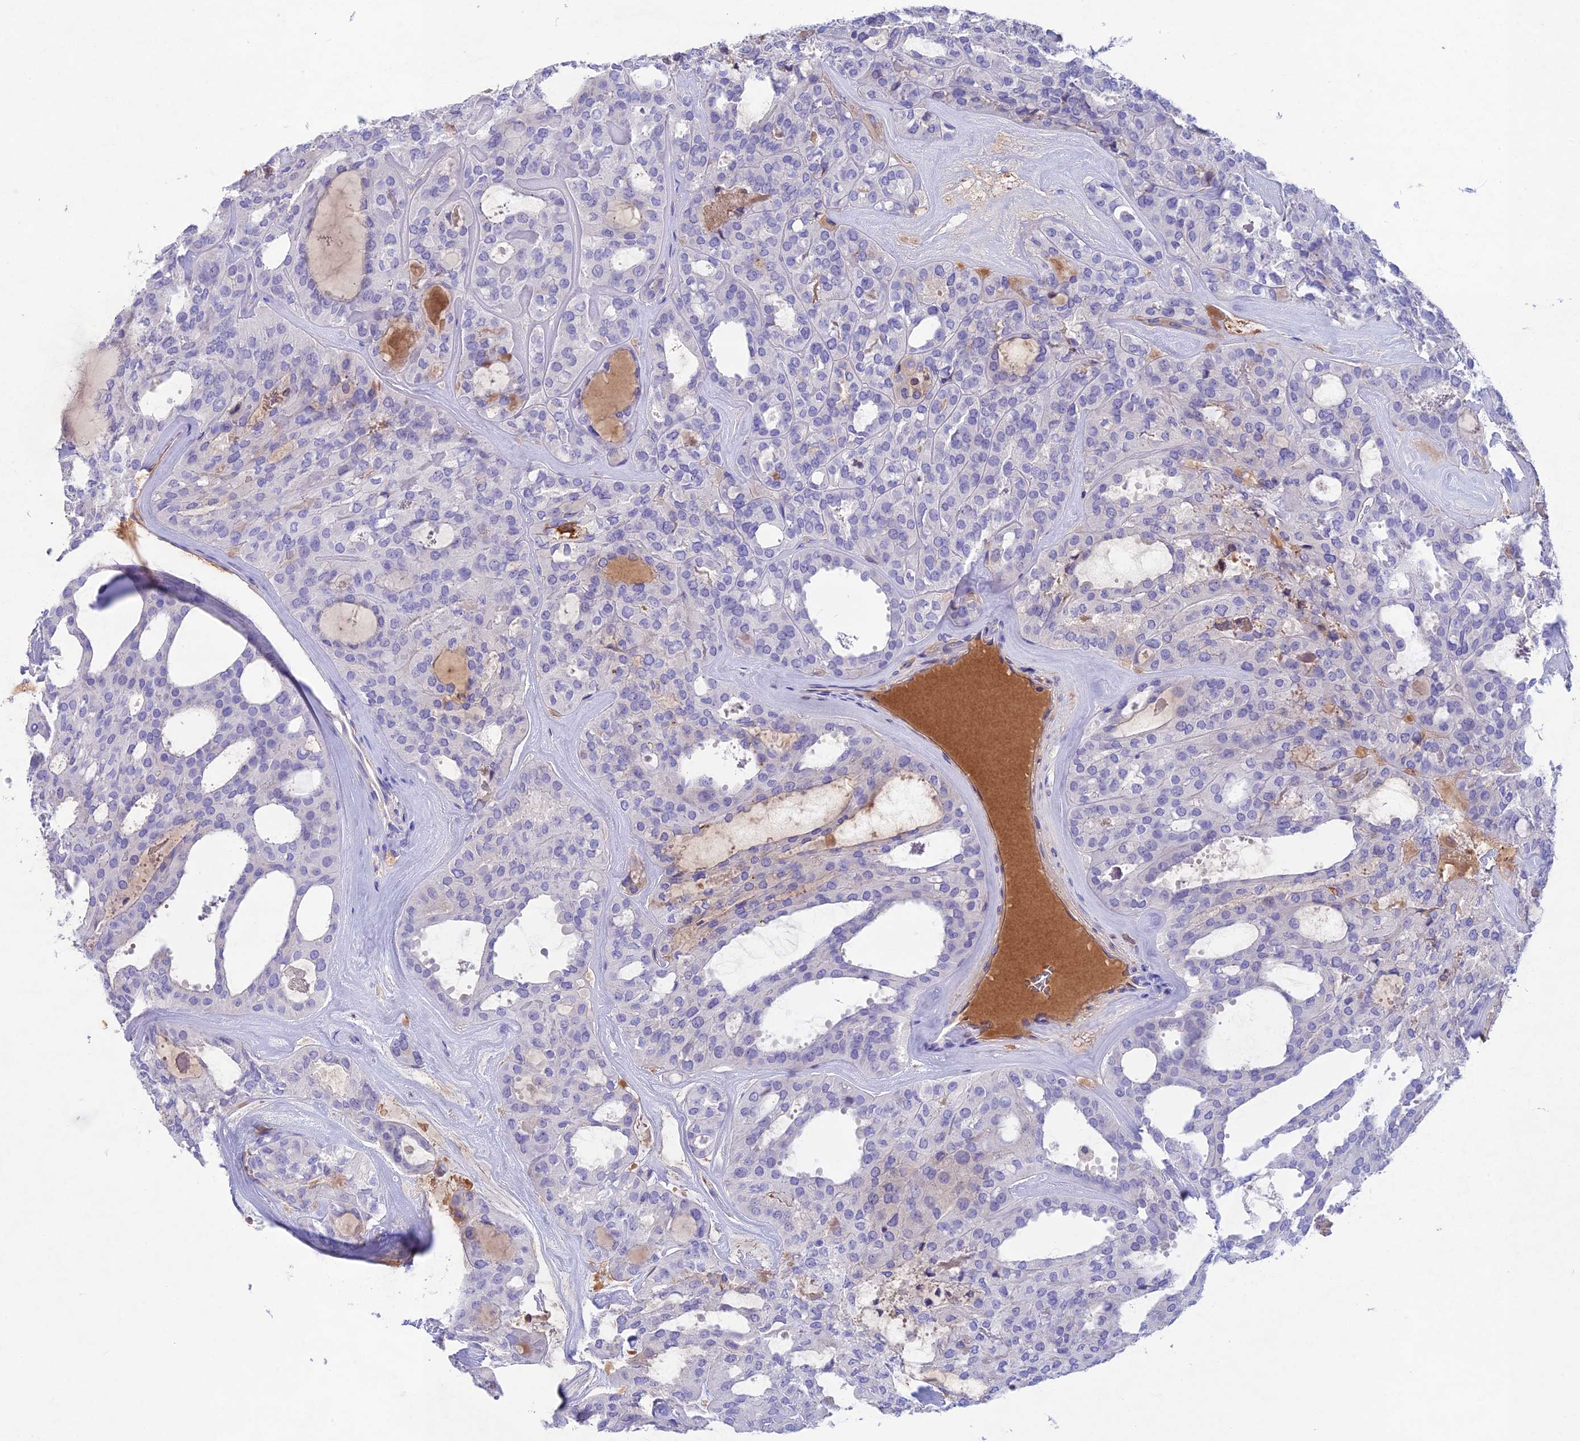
{"staining": {"intensity": "negative", "quantity": "none", "location": "none"}, "tissue": "thyroid cancer", "cell_type": "Tumor cells", "image_type": "cancer", "snomed": [{"axis": "morphology", "description": "Follicular adenoma carcinoma, NOS"}, {"axis": "topography", "description": "Thyroid gland"}], "caption": "Thyroid cancer (follicular adenoma carcinoma) stained for a protein using IHC displays no expression tumor cells.", "gene": "SNAP91", "patient": {"sex": "male", "age": 75}}